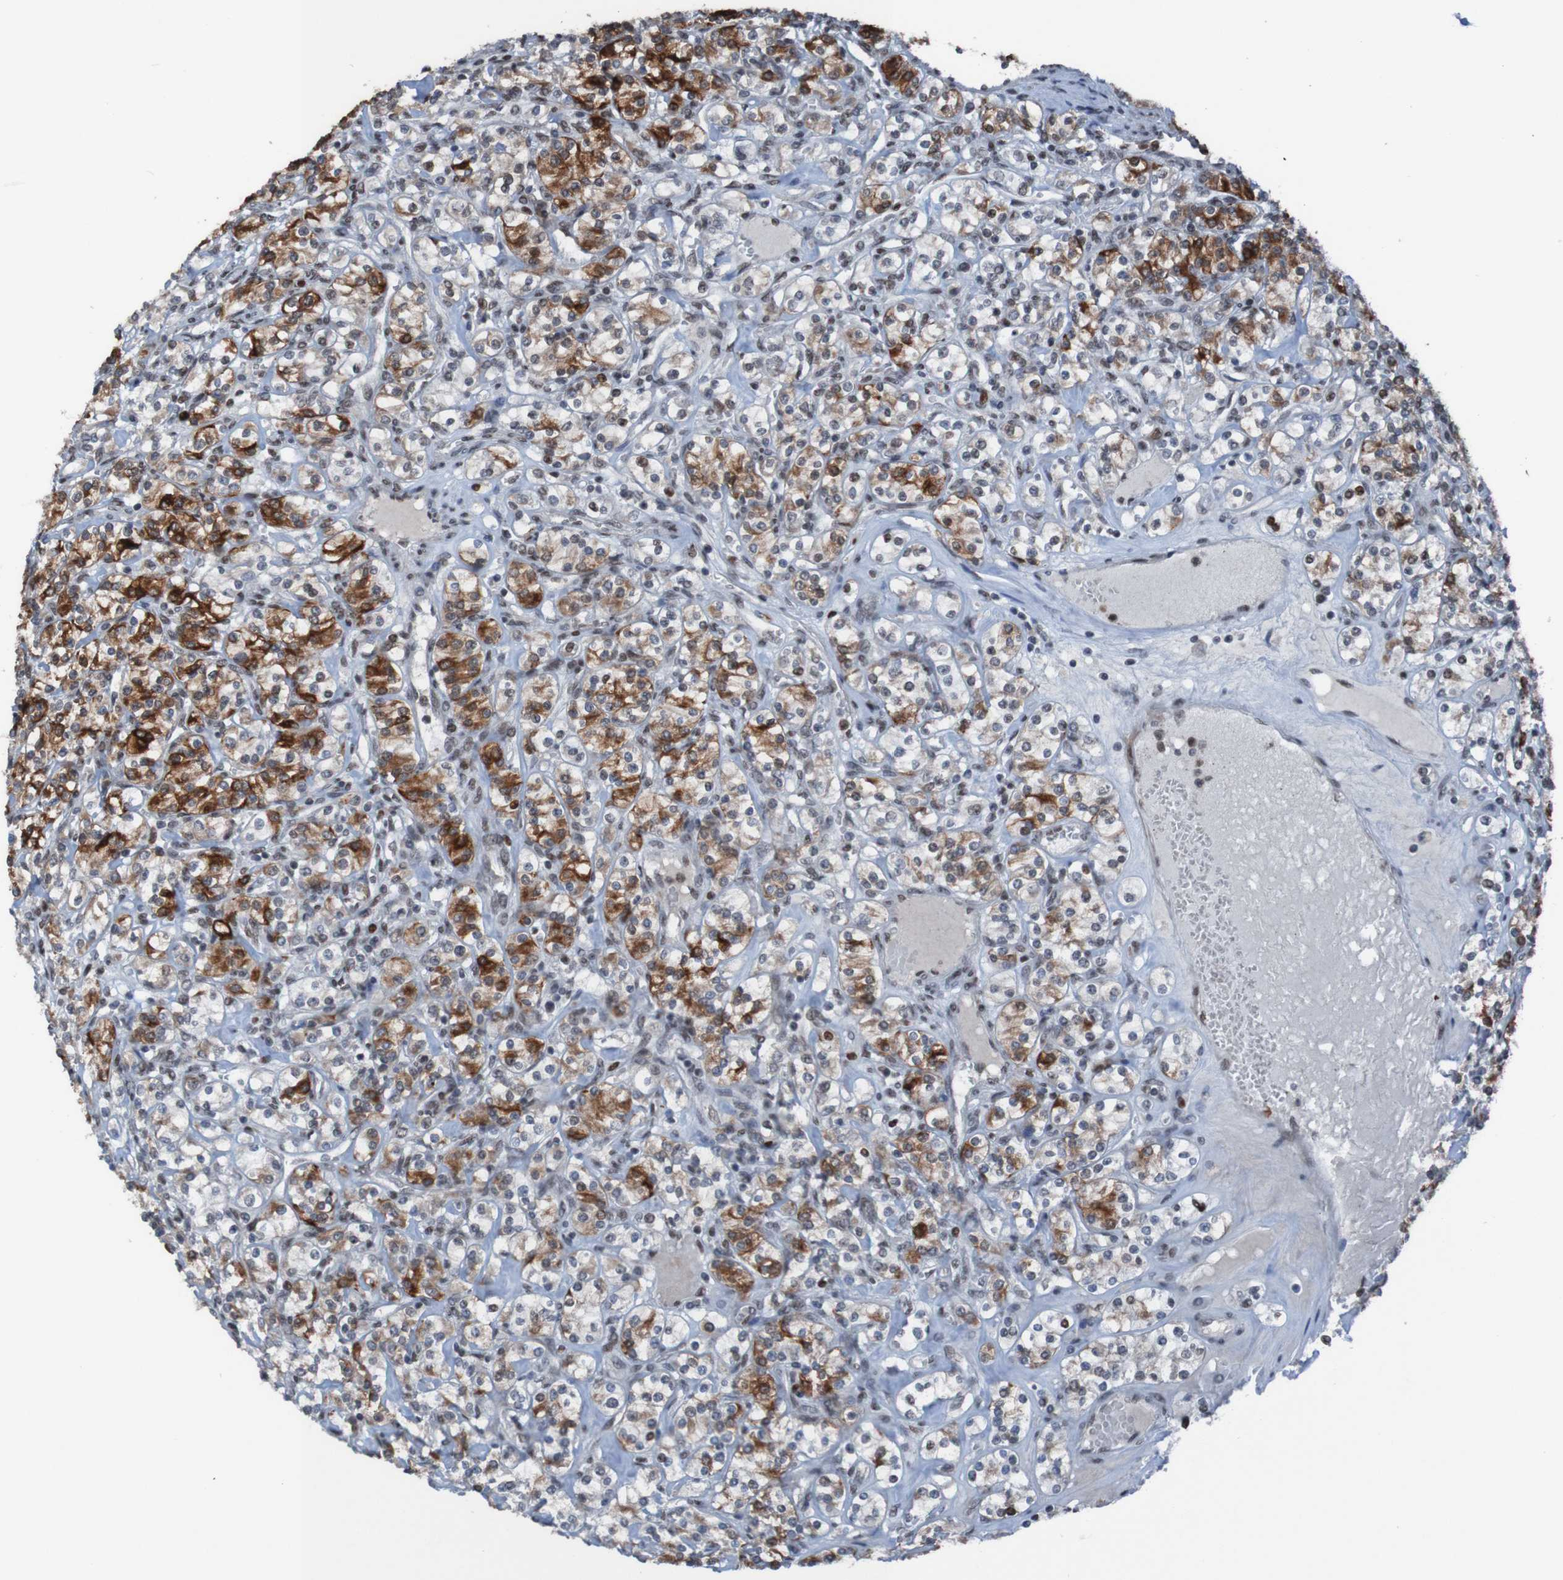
{"staining": {"intensity": "strong", "quantity": ">75%", "location": "cytoplasmic/membranous,nuclear"}, "tissue": "renal cancer", "cell_type": "Tumor cells", "image_type": "cancer", "snomed": [{"axis": "morphology", "description": "Adenocarcinoma, NOS"}, {"axis": "topography", "description": "Kidney"}], "caption": "Renal adenocarcinoma was stained to show a protein in brown. There is high levels of strong cytoplasmic/membranous and nuclear staining in about >75% of tumor cells.", "gene": "PHF2", "patient": {"sex": "male", "age": 77}}